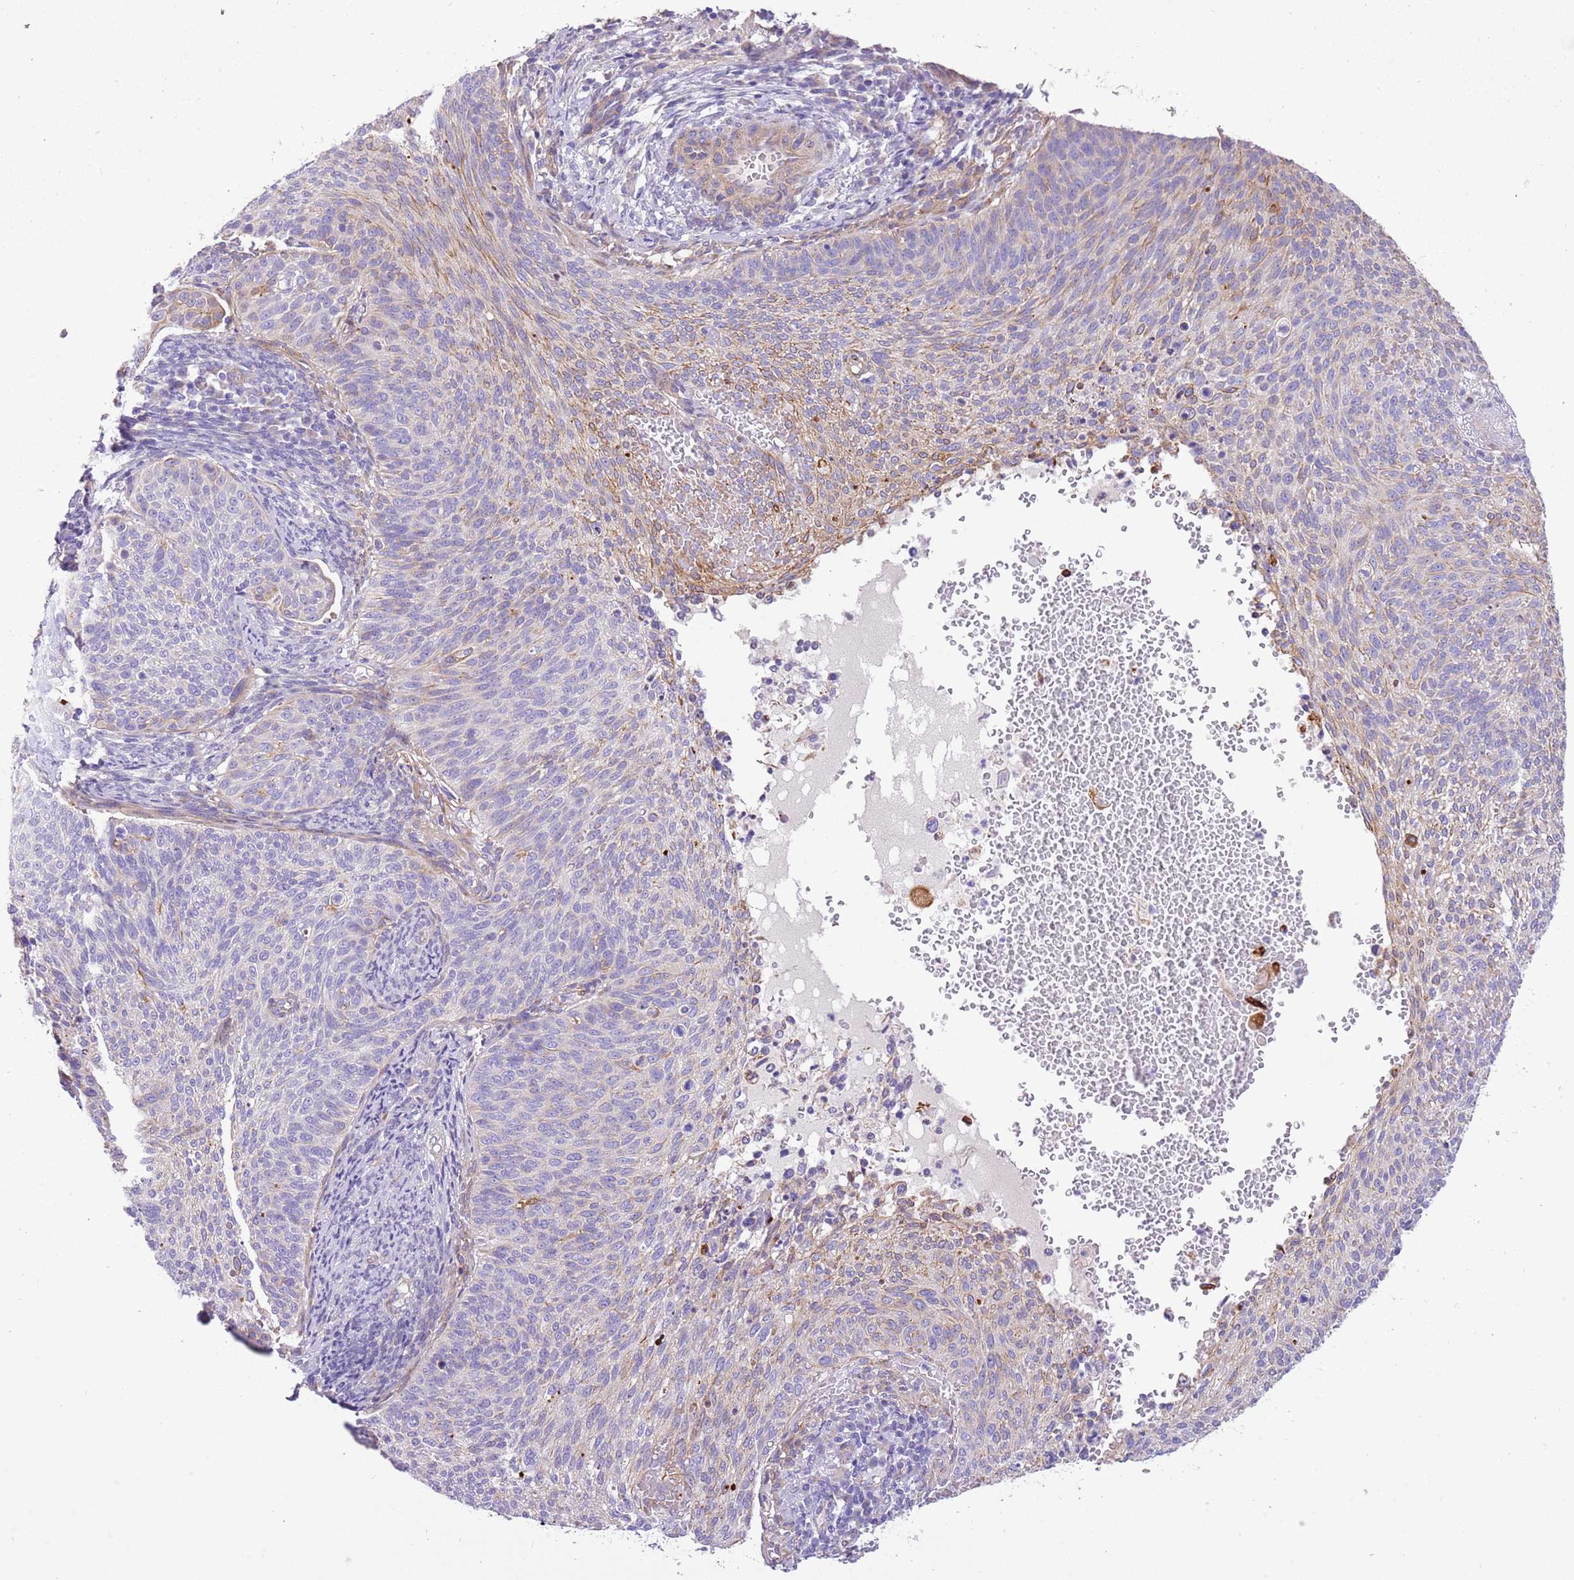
{"staining": {"intensity": "weak", "quantity": "<25%", "location": "cytoplasmic/membranous"}, "tissue": "cervical cancer", "cell_type": "Tumor cells", "image_type": "cancer", "snomed": [{"axis": "morphology", "description": "Squamous cell carcinoma, NOS"}, {"axis": "topography", "description": "Cervix"}], "caption": "The histopathology image shows no significant staining in tumor cells of cervical squamous cell carcinoma.", "gene": "SERINC3", "patient": {"sex": "female", "age": 70}}